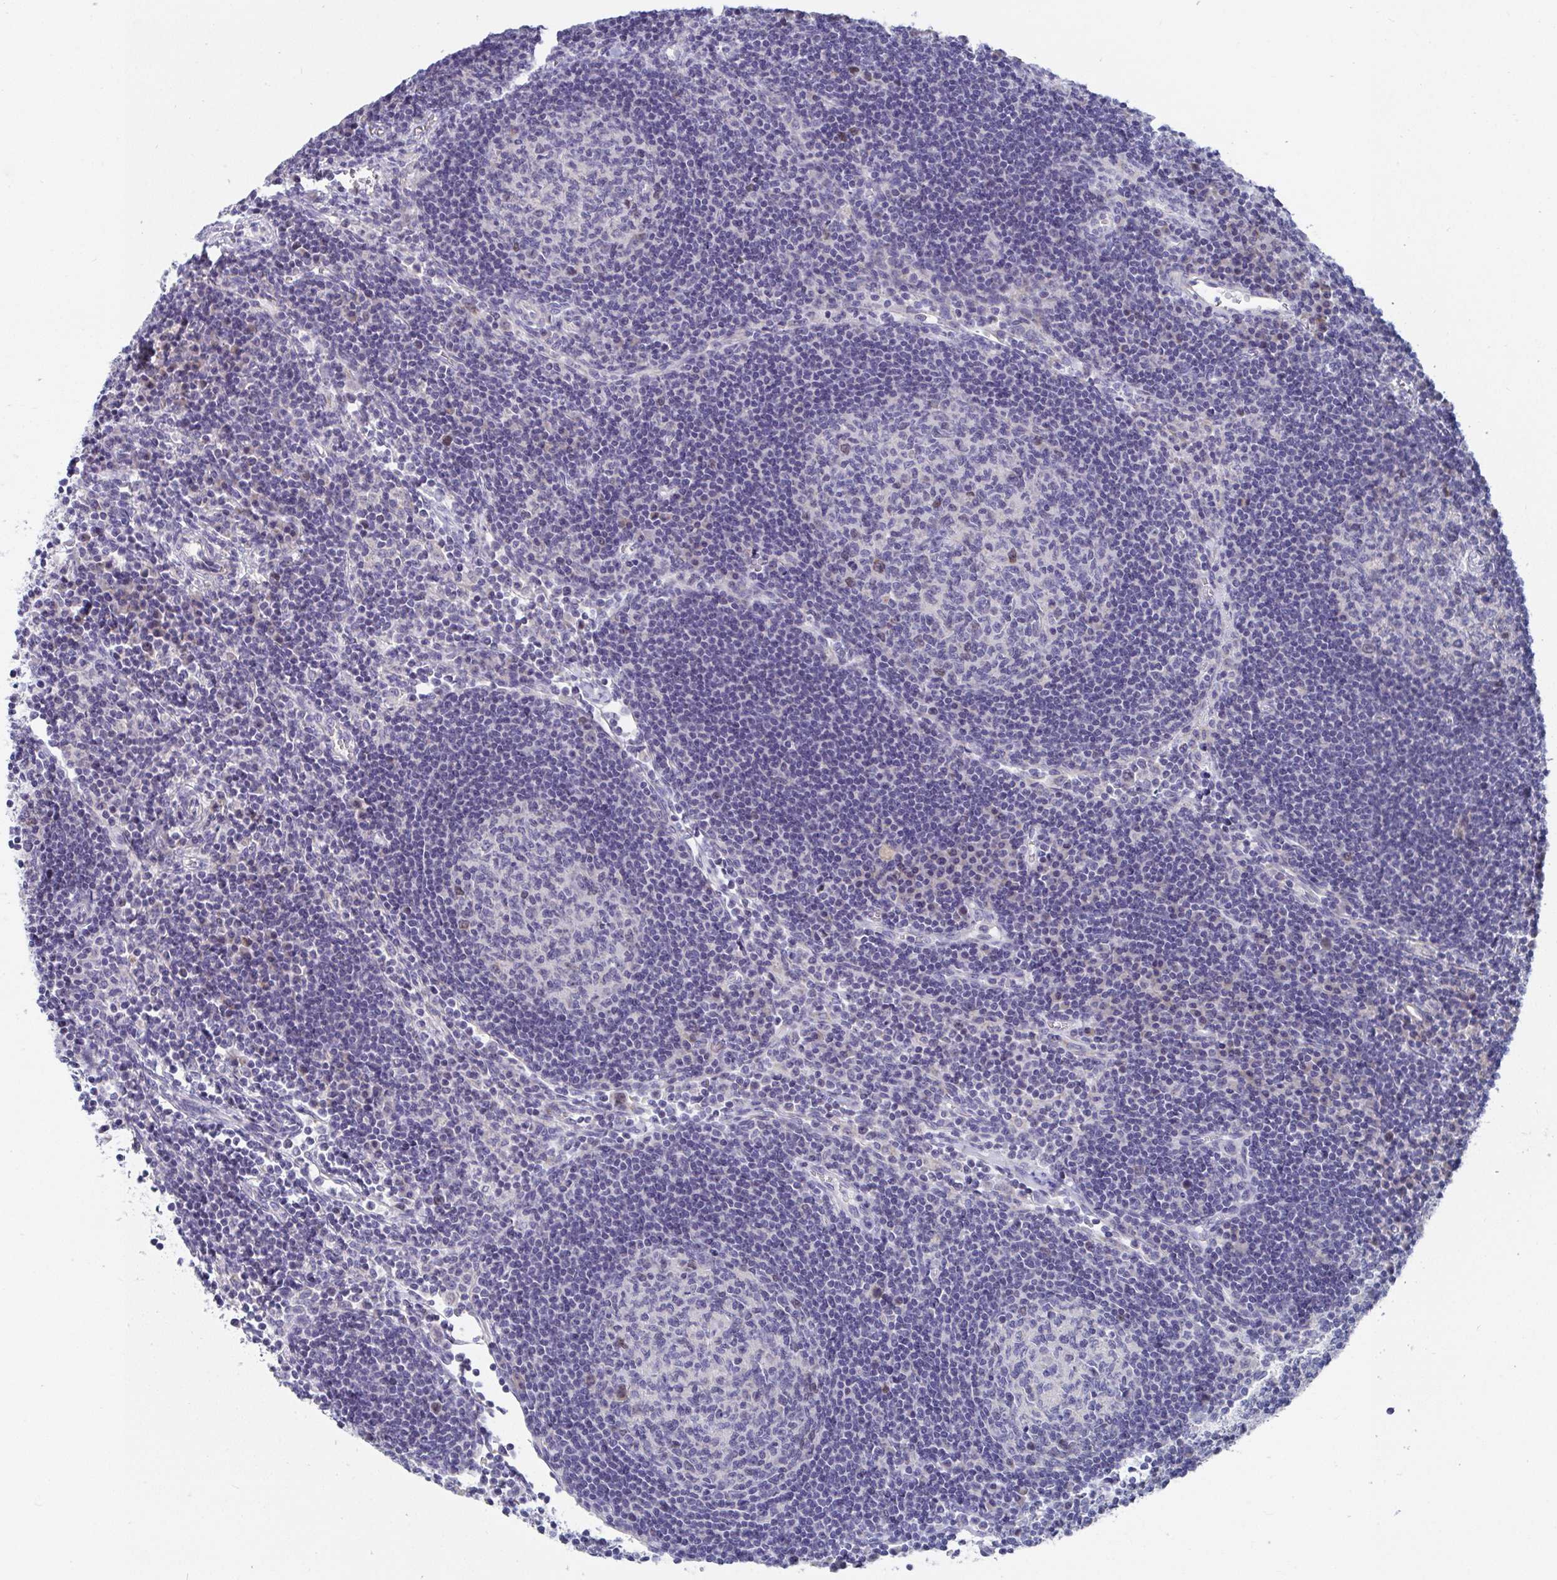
{"staining": {"intensity": "negative", "quantity": "none", "location": "none"}, "tissue": "lymph node", "cell_type": "Germinal center cells", "image_type": "normal", "snomed": [{"axis": "morphology", "description": "Normal tissue, NOS"}, {"axis": "topography", "description": "Lymph node"}], "caption": "This micrograph is of normal lymph node stained with immunohistochemistry (IHC) to label a protein in brown with the nuclei are counter-stained blue. There is no expression in germinal center cells. The staining was performed using DAB (3,3'-diaminobenzidine) to visualize the protein expression in brown, while the nuclei were stained in blue with hematoxylin (Magnification: 20x).", "gene": "ATP5F1C", "patient": {"sex": "male", "age": 67}}